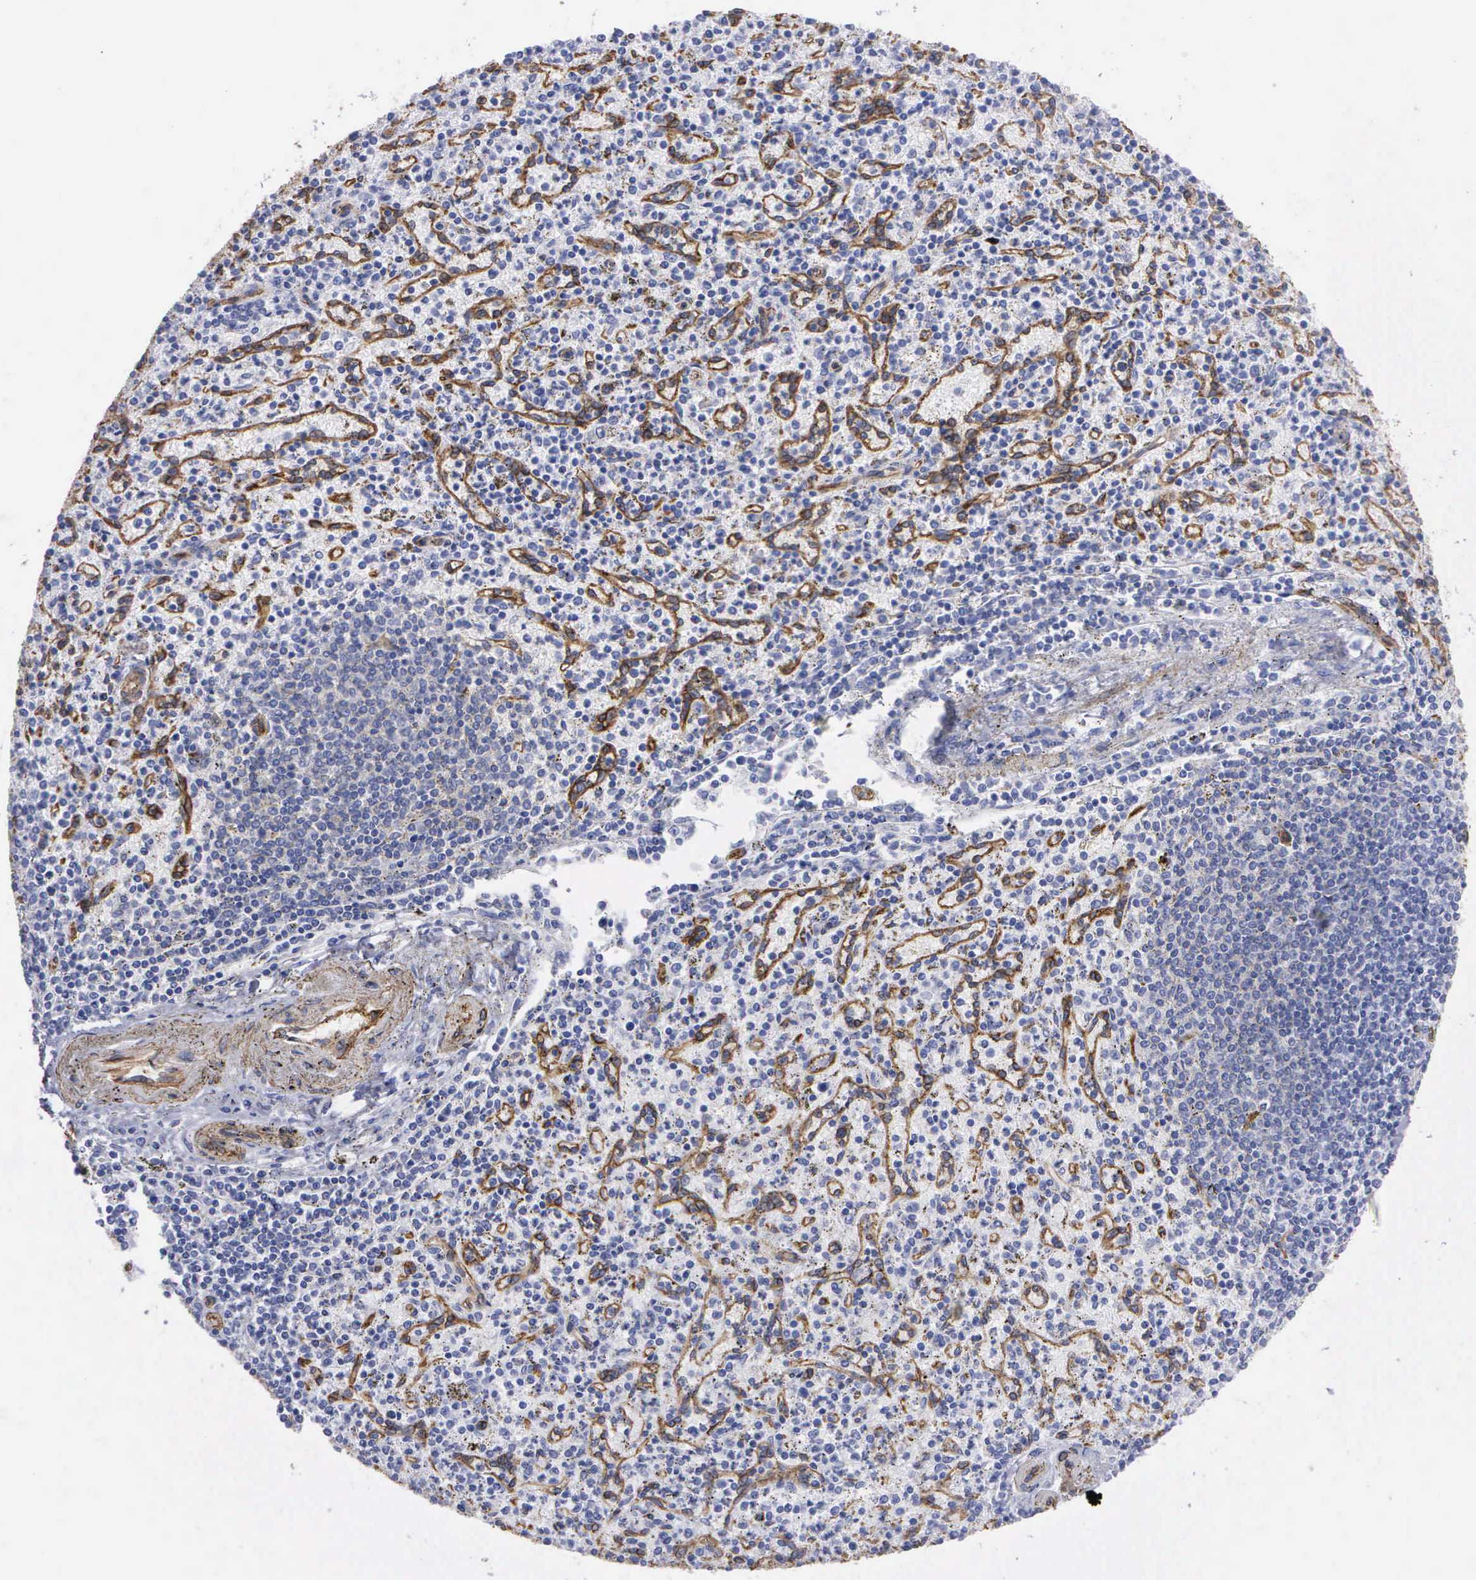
{"staining": {"intensity": "negative", "quantity": "none", "location": "none"}, "tissue": "spleen", "cell_type": "Cells in red pulp", "image_type": "normal", "snomed": [{"axis": "morphology", "description": "Normal tissue, NOS"}, {"axis": "topography", "description": "Spleen"}], "caption": "This is a photomicrograph of IHC staining of normal spleen, which shows no positivity in cells in red pulp.", "gene": "MAGEB10", "patient": {"sex": "male", "age": 72}}